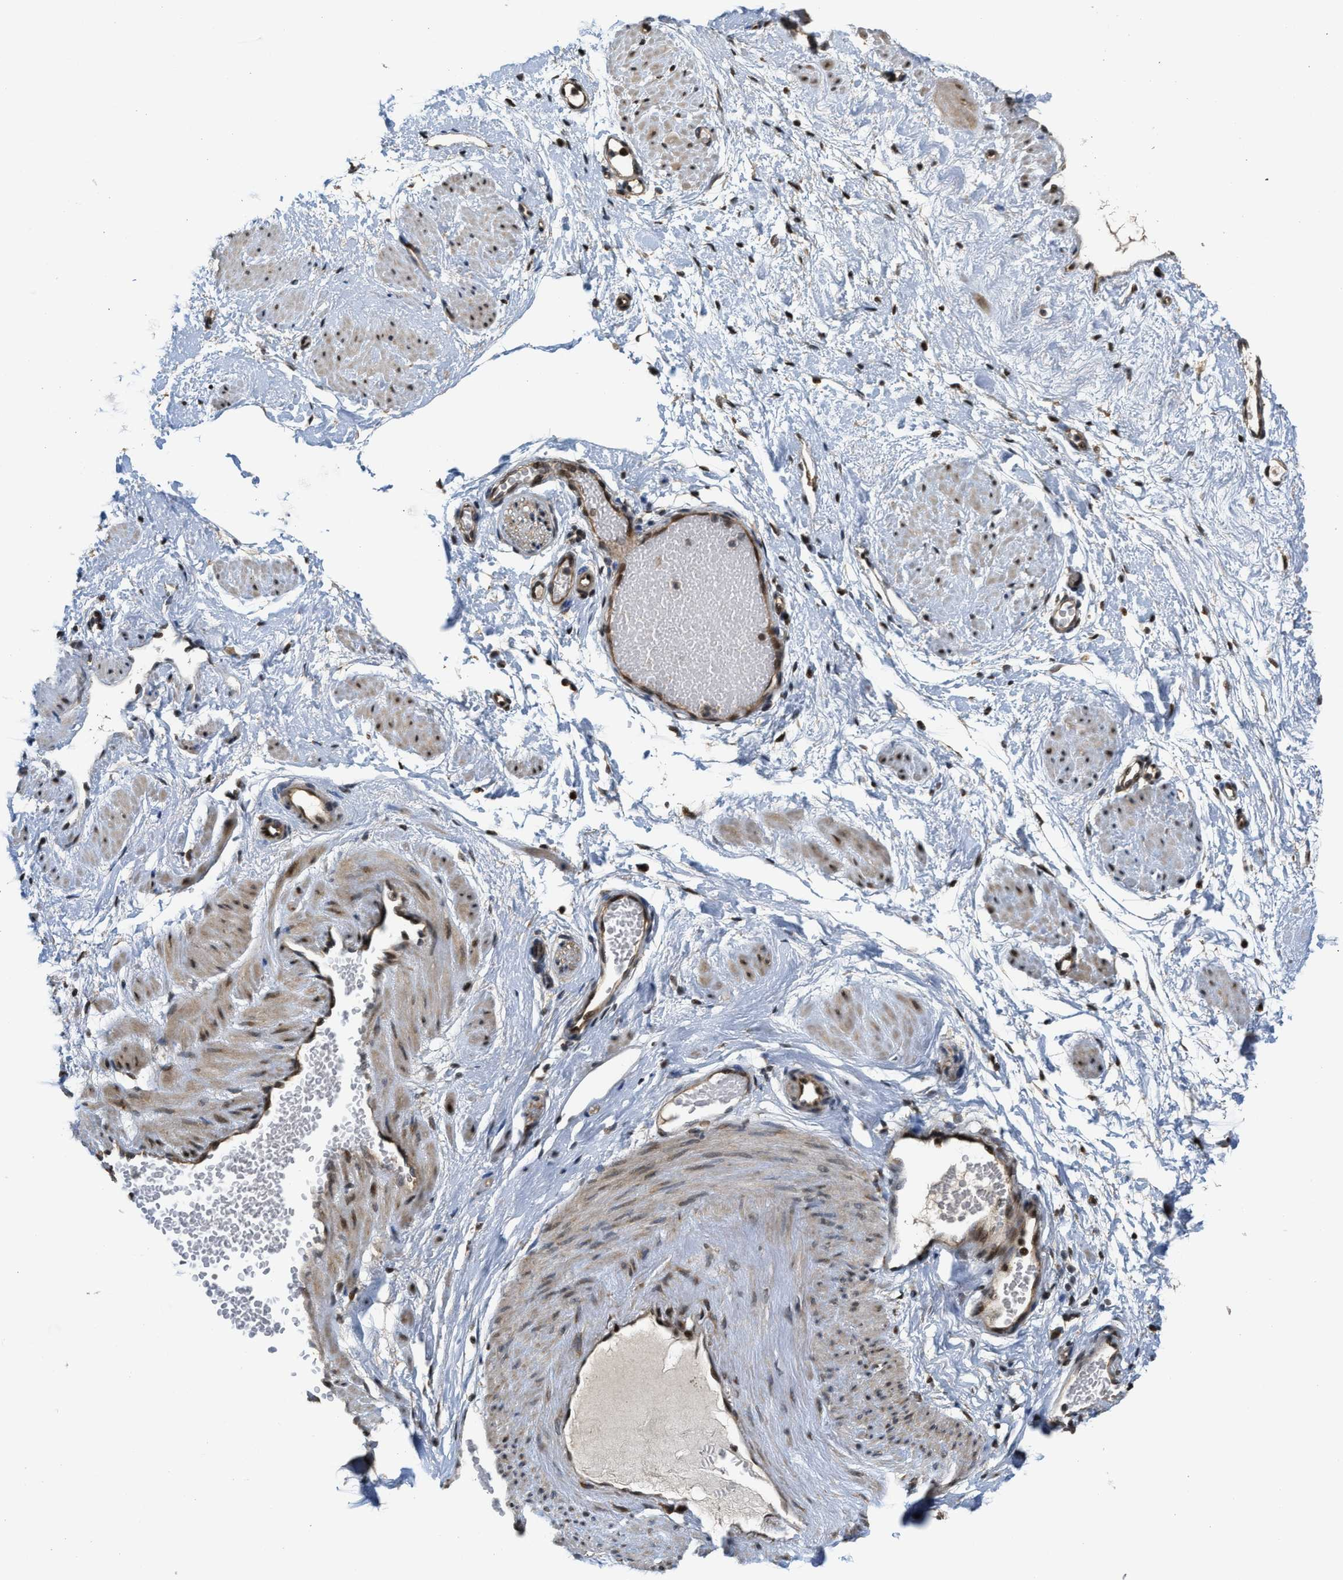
{"staining": {"intensity": "strong", "quantity": ">75%", "location": "cytoplasmic/membranous,nuclear"}, "tissue": "adipose tissue", "cell_type": "Adipocytes", "image_type": "normal", "snomed": [{"axis": "morphology", "description": "Normal tissue, NOS"}, {"axis": "topography", "description": "Soft tissue"}], "caption": "DAB immunohistochemical staining of benign adipose tissue displays strong cytoplasmic/membranous,nuclear protein positivity in approximately >75% of adipocytes.", "gene": "SERTAD2", "patient": {"sex": "male", "age": 72}}